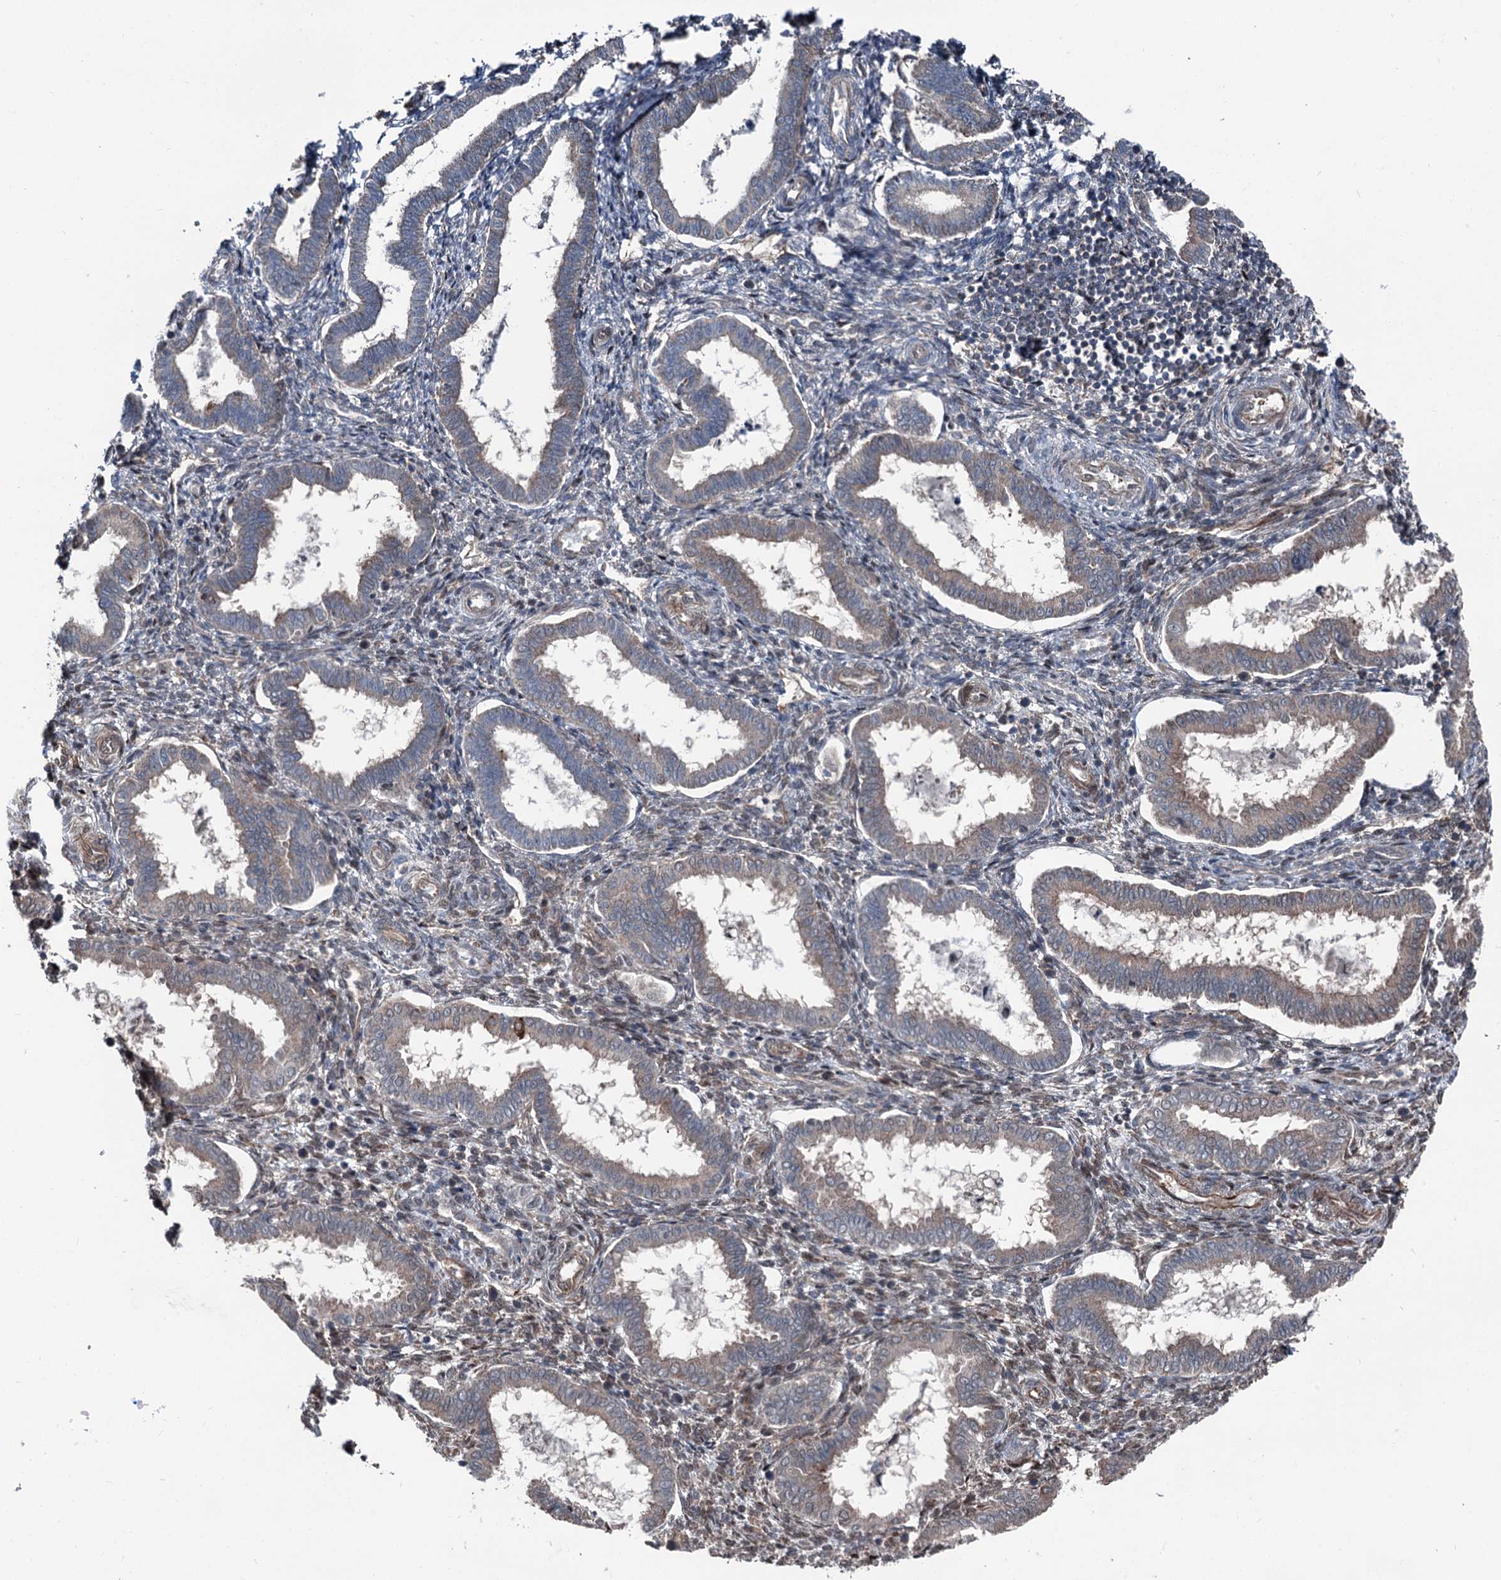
{"staining": {"intensity": "weak", "quantity": "<25%", "location": "cytoplasmic/membranous"}, "tissue": "endometrium", "cell_type": "Cells in endometrial stroma", "image_type": "normal", "snomed": [{"axis": "morphology", "description": "Normal tissue, NOS"}, {"axis": "topography", "description": "Endometrium"}], "caption": "A high-resolution photomicrograph shows IHC staining of benign endometrium, which displays no significant expression in cells in endometrial stroma. (Stains: DAB immunohistochemistry (IHC) with hematoxylin counter stain, Microscopy: brightfield microscopy at high magnification).", "gene": "PSMD13", "patient": {"sex": "female", "age": 24}}